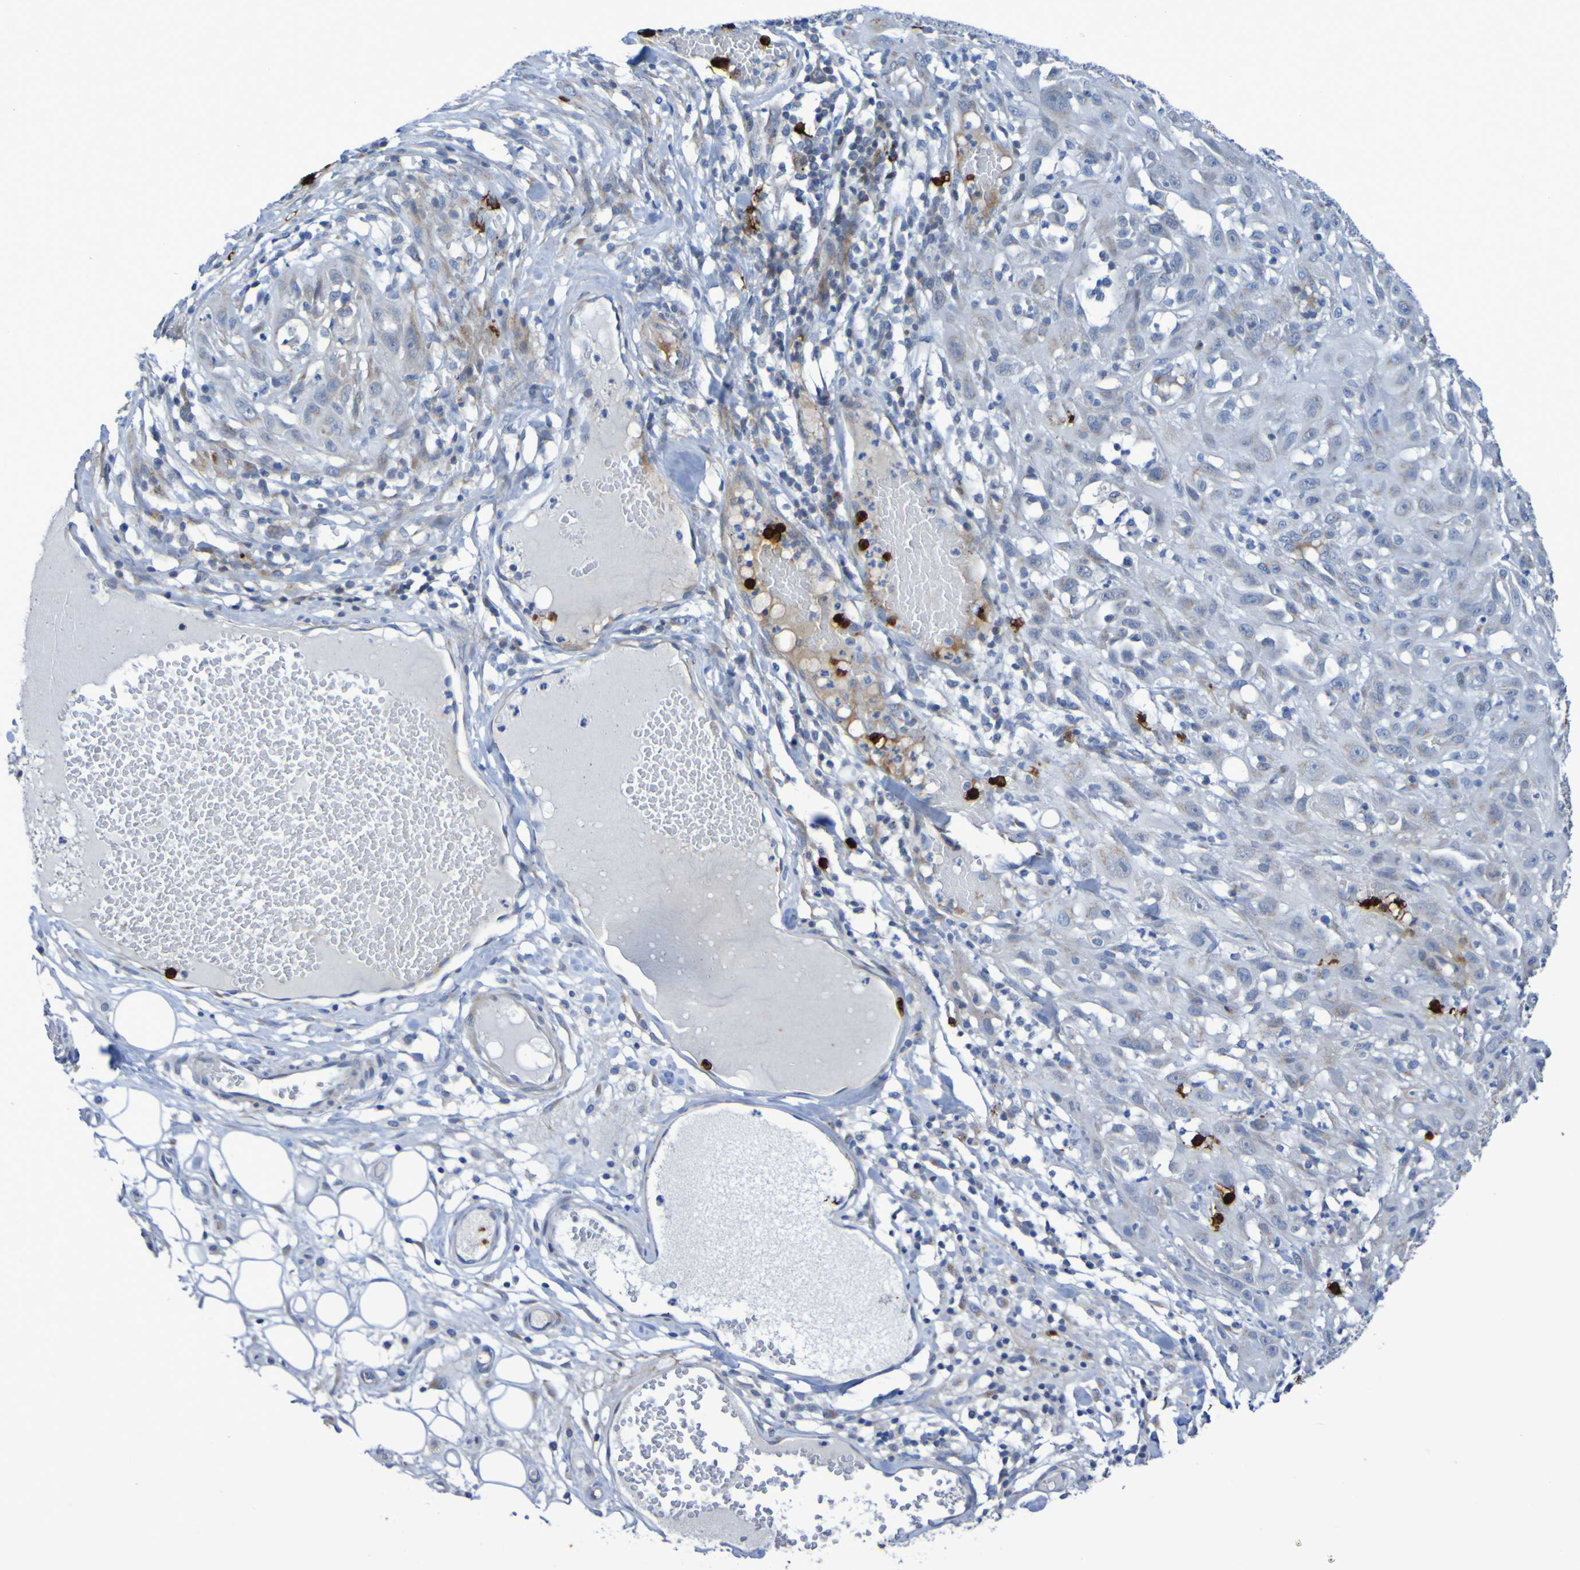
{"staining": {"intensity": "weak", "quantity": "<25%", "location": "cytoplasmic/membranous"}, "tissue": "skin cancer", "cell_type": "Tumor cells", "image_type": "cancer", "snomed": [{"axis": "morphology", "description": "Squamous cell carcinoma, NOS"}, {"axis": "topography", "description": "Skin"}], "caption": "Tumor cells are negative for protein expression in human skin cancer.", "gene": "C11orf24", "patient": {"sex": "male", "age": 75}}